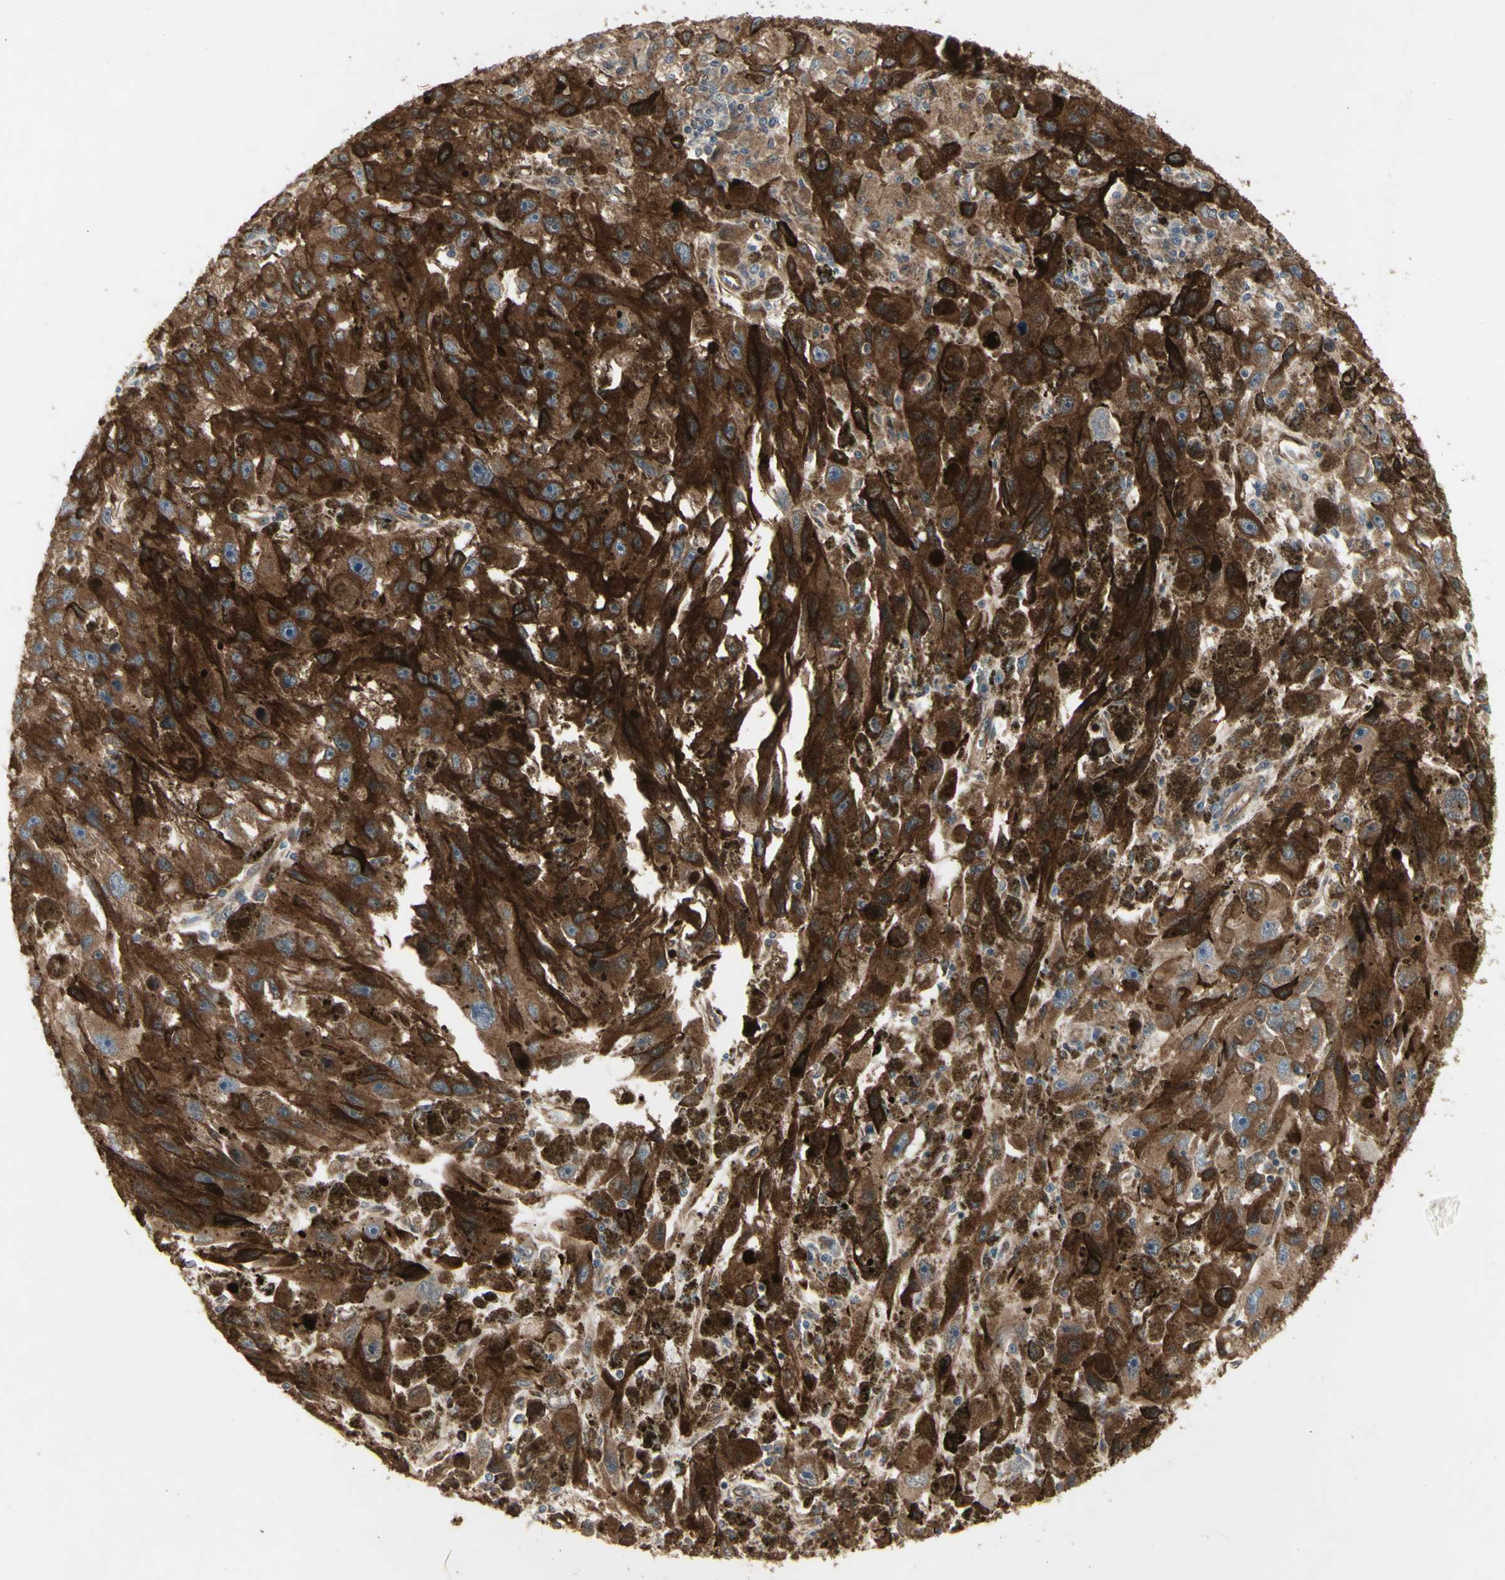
{"staining": {"intensity": "moderate", "quantity": ">75%", "location": "cytoplasmic/membranous"}, "tissue": "melanoma", "cell_type": "Tumor cells", "image_type": "cancer", "snomed": [{"axis": "morphology", "description": "Malignant melanoma, NOS"}, {"axis": "topography", "description": "Skin"}], "caption": "IHC staining of melanoma, which exhibits medium levels of moderate cytoplasmic/membranous staining in about >75% of tumor cells indicating moderate cytoplasmic/membranous protein staining. The staining was performed using DAB (brown) for protein detection and nuclei were counterstained in hematoxylin (blue).", "gene": "CHURC1-FNTB", "patient": {"sex": "female", "age": 104}}